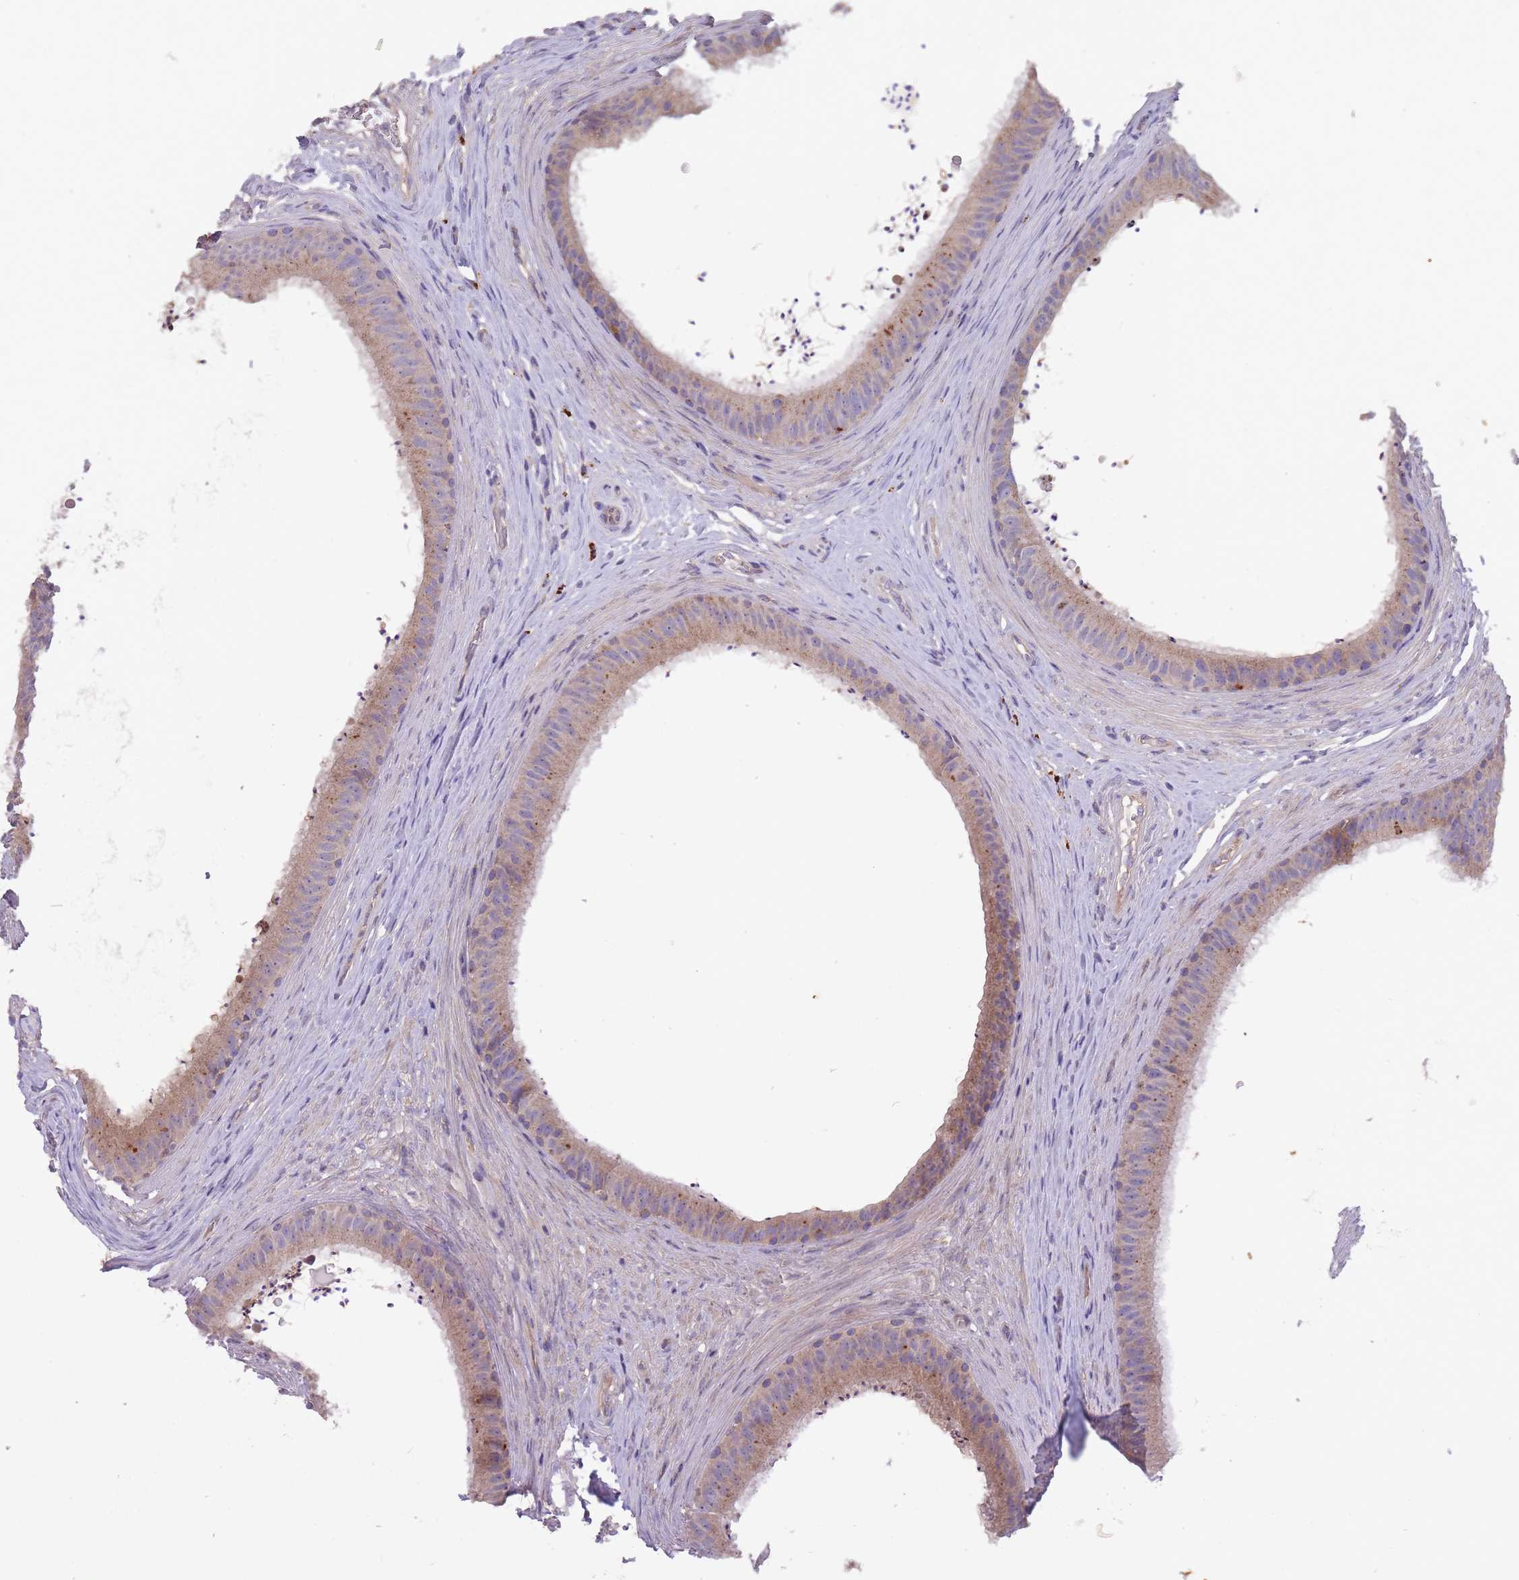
{"staining": {"intensity": "strong", "quantity": "25%-75%", "location": "cytoplasmic/membranous"}, "tissue": "epididymis", "cell_type": "Glandular cells", "image_type": "normal", "snomed": [{"axis": "morphology", "description": "Normal tissue, NOS"}, {"axis": "topography", "description": "Testis"}, {"axis": "topography", "description": "Epididymis"}], "caption": "Brown immunohistochemical staining in normal human epididymis exhibits strong cytoplasmic/membranous expression in about 25%-75% of glandular cells. The staining was performed using DAB to visualize the protein expression in brown, while the nuclei were stained in blue with hematoxylin (Magnification: 20x).", "gene": "ITPKC", "patient": {"sex": "male", "age": 41}}